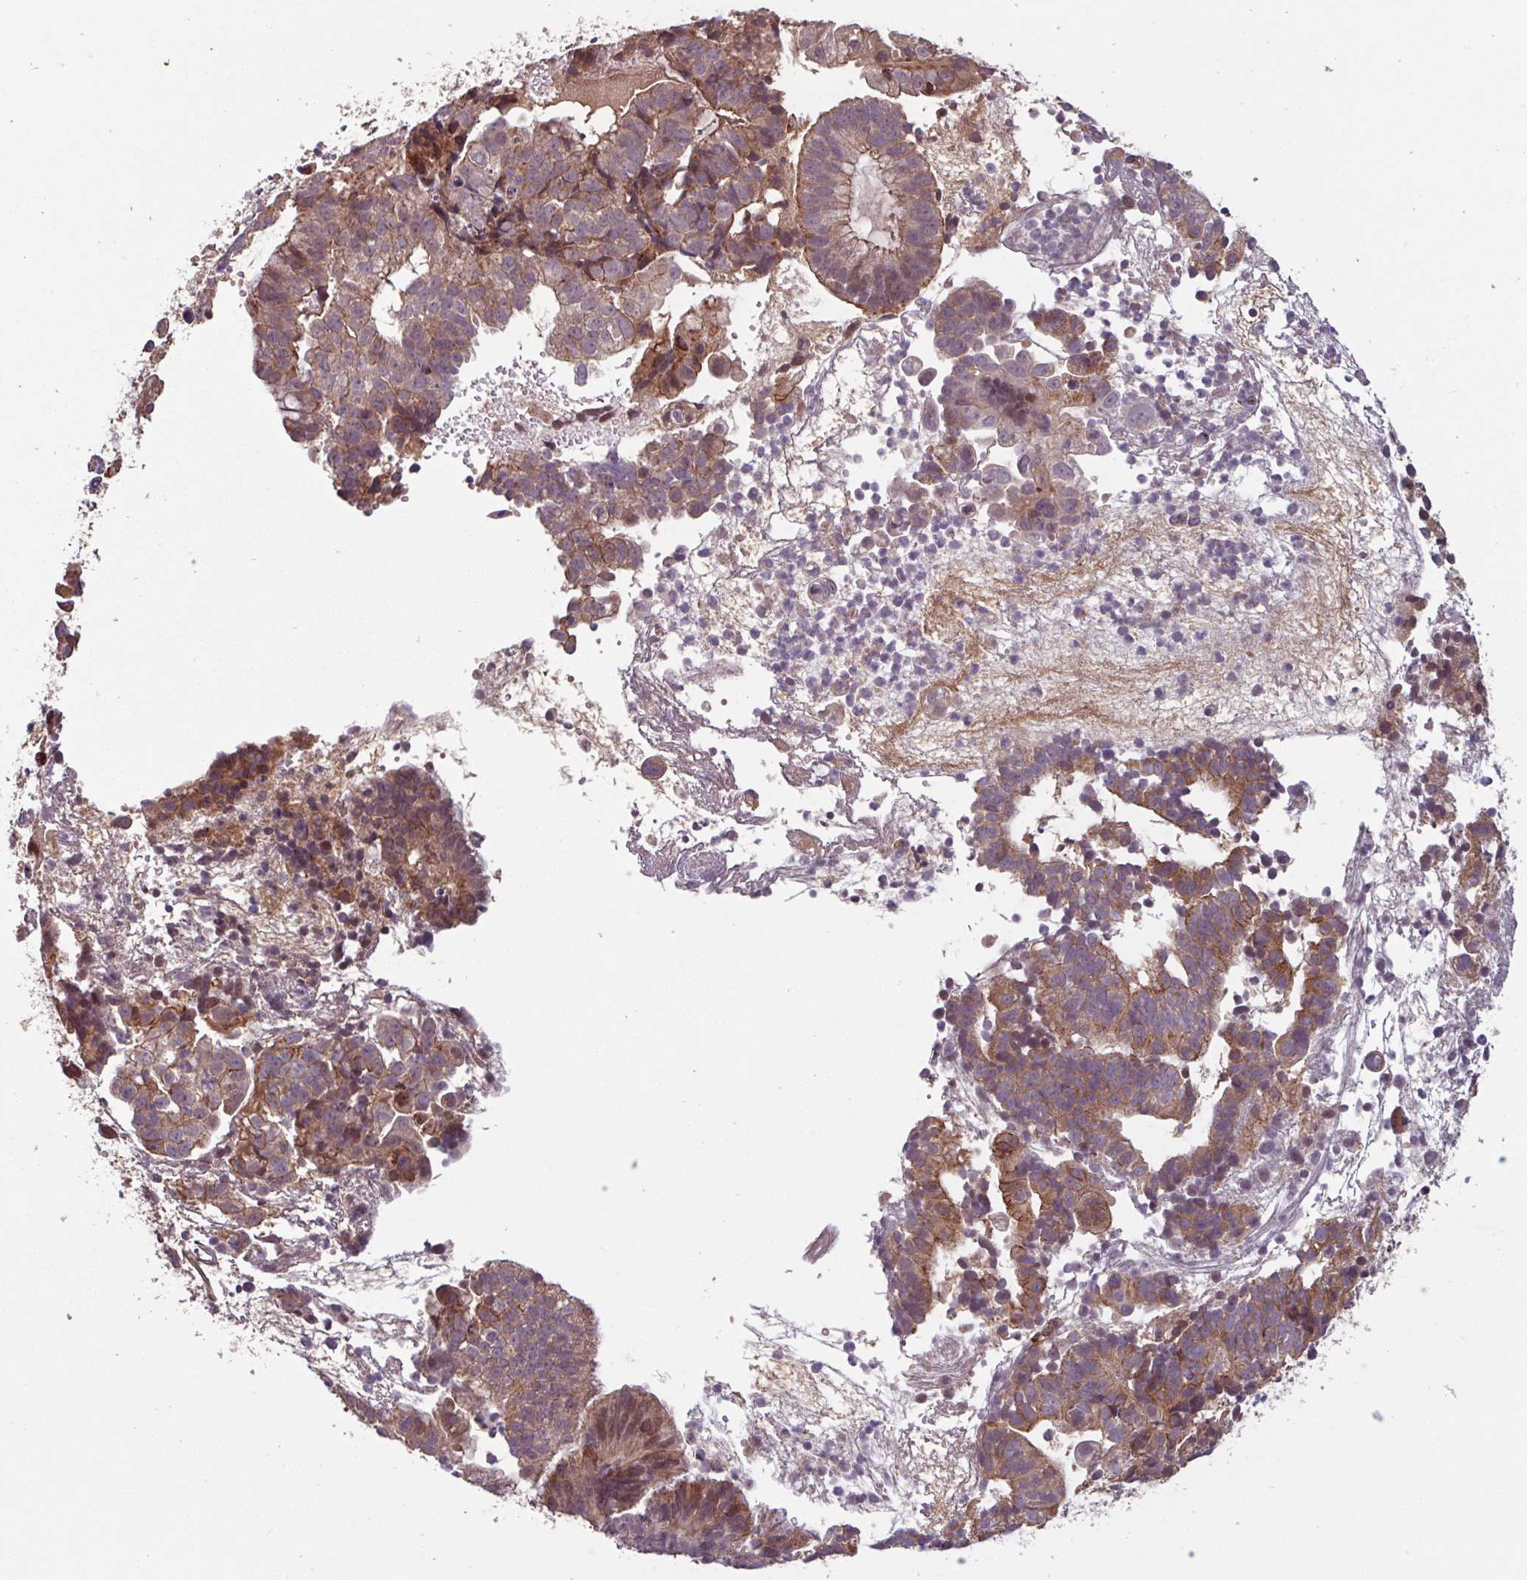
{"staining": {"intensity": "moderate", "quantity": ">75%", "location": "cytoplasmic/membranous,nuclear"}, "tissue": "endometrial cancer", "cell_type": "Tumor cells", "image_type": "cancer", "snomed": [{"axis": "morphology", "description": "Adenocarcinoma, NOS"}, {"axis": "topography", "description": "Endometrium"}], "caption": "Endometrial cancer (adenocarcinoma) was stained to show a protein in brown. There is medium levels of moderate cytoplasmic/membranous and nuclear positivity in about >75% of tumor cells.", "gene": "TMEM88", "patient": {"sex": "female", "age": 76}}